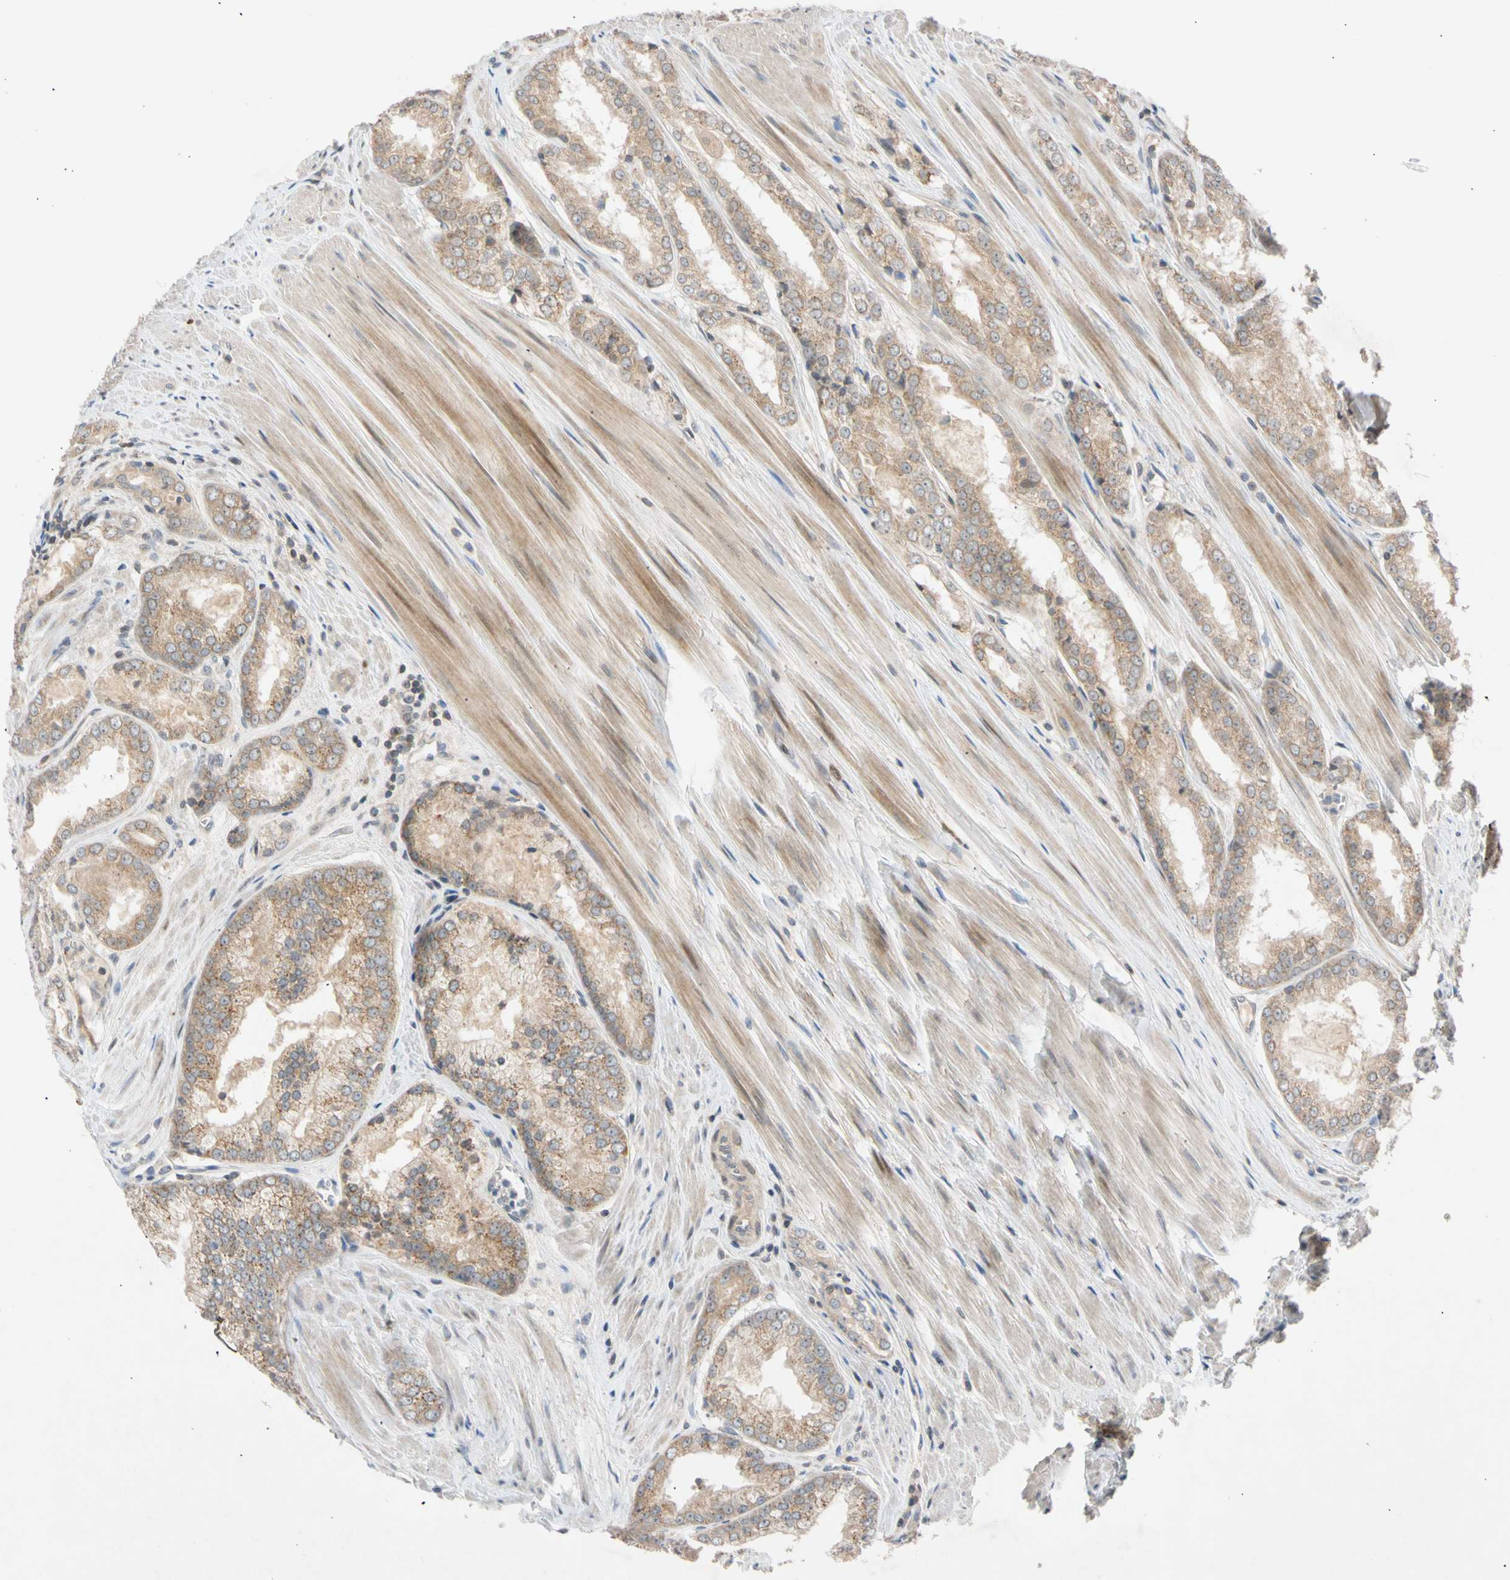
{"staining": {"intensity": "moderate", "quantity": ">75%", "location": "cytoplasmic/membranous"}, "tissue": "prostate cancer", "cell_type": "Tumor cells", "image_type": "cancer", "snomed": [{"axis": "morphology", "description": "Adenocarcinoma, Low grade"}, {"axis": "topography", "description": "Prostate"}], "caption": "A brown stain labels moderate cytoplasmic/membranous expression of a protein in human prostate cancer (low-grade adenocarcinoma) tumor cells. The protein is stained brown, and the nuclei are stained in blue (DAB IHC with brightfield microscopy, high magnification).", "gene": "CNST", "patient": {"sex": "male", "age": 64}}